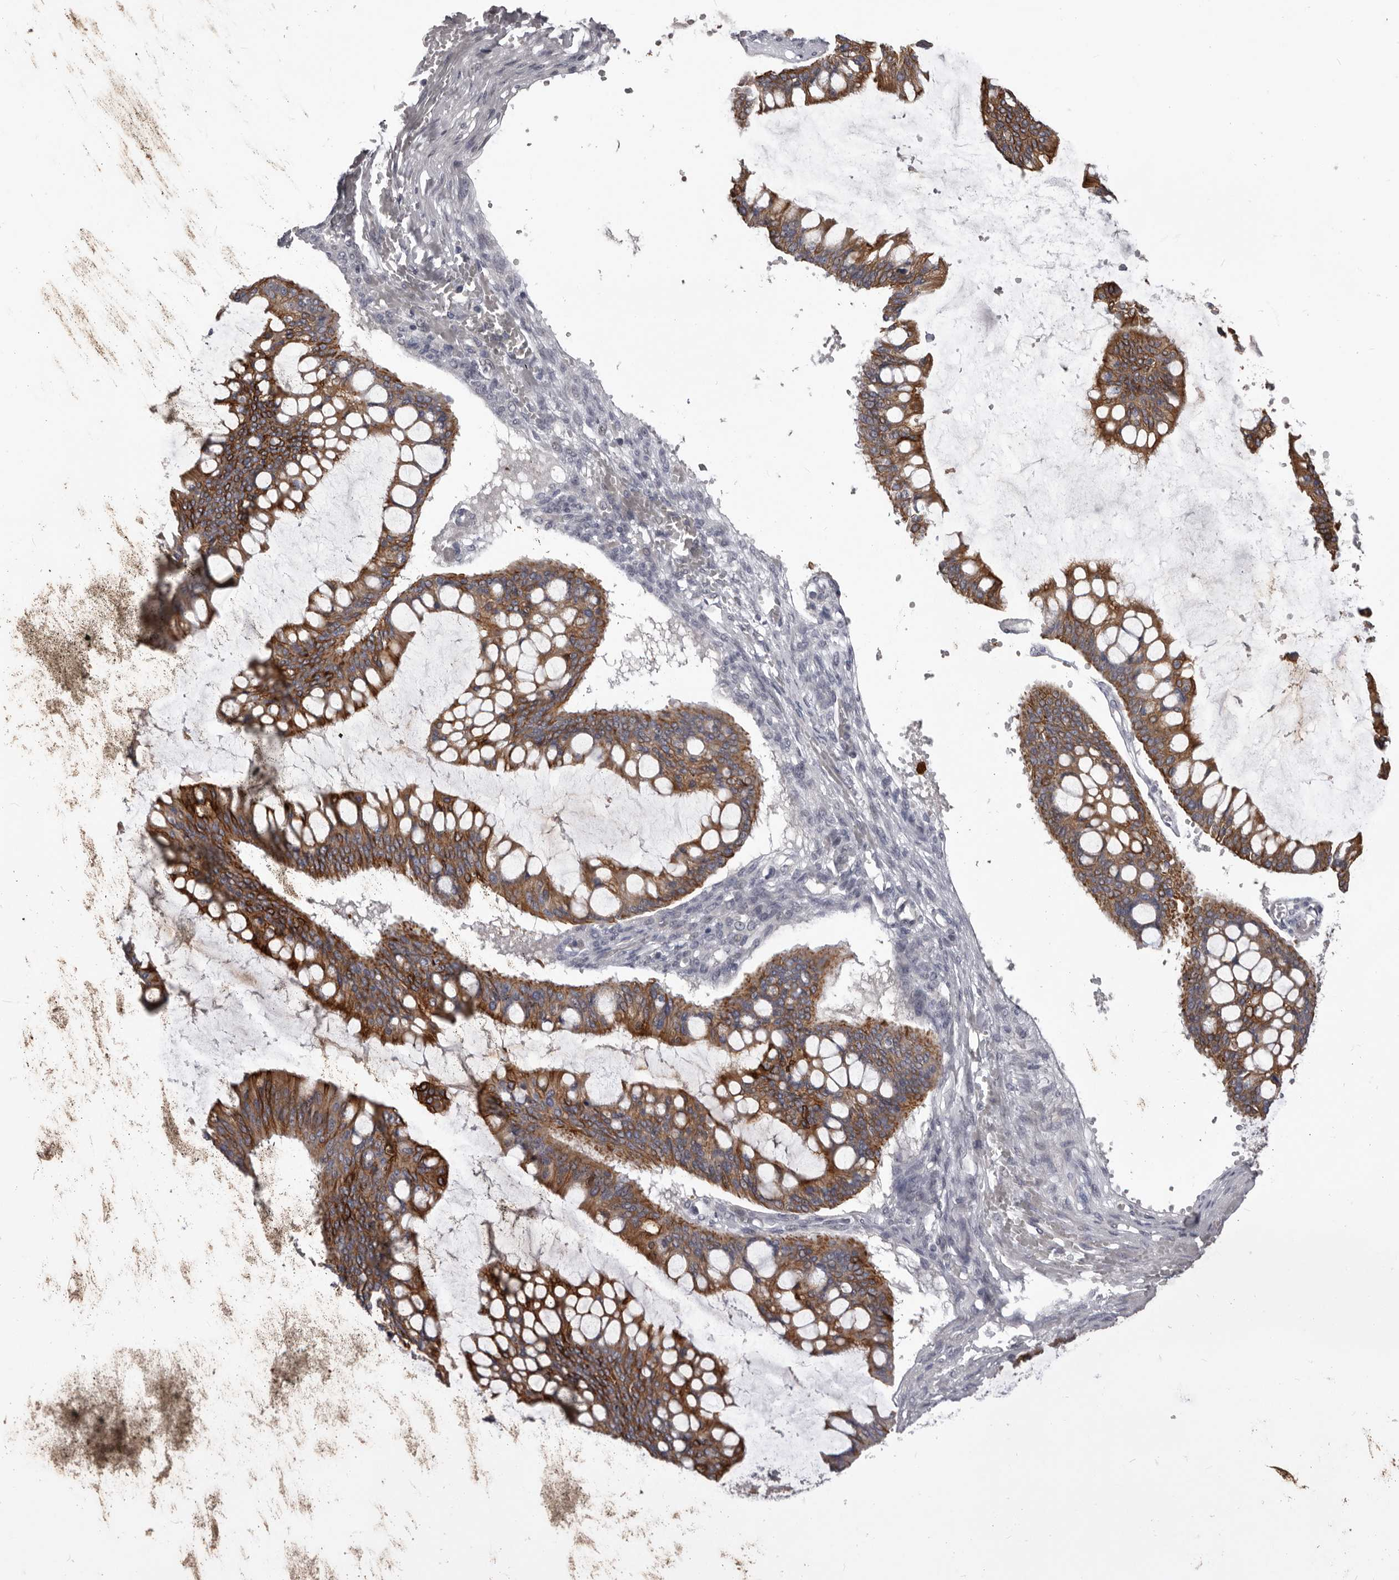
{"staining": {"intensity": "strong", "quantity": ">75%", "location": "cytoplasmic/membranous"}, "tissue": "ovarian cancer", "cell_type": "Tumor cells", "image_type": "cancer", "snomed": [{"axis": "morphology", "description": "Cystadenocarcinoma, mucinous, NOS"}, {"axis": "topography", "description": "Ovary"}], "caption": "Brown immunohistochemical staining in human ovarian cancer exhibits strong cytoplasmic/membranous expression in approximately >75% of tumor cells.", "gene": "LPAR6", "patient": {"sex": "female", "age": 73}}